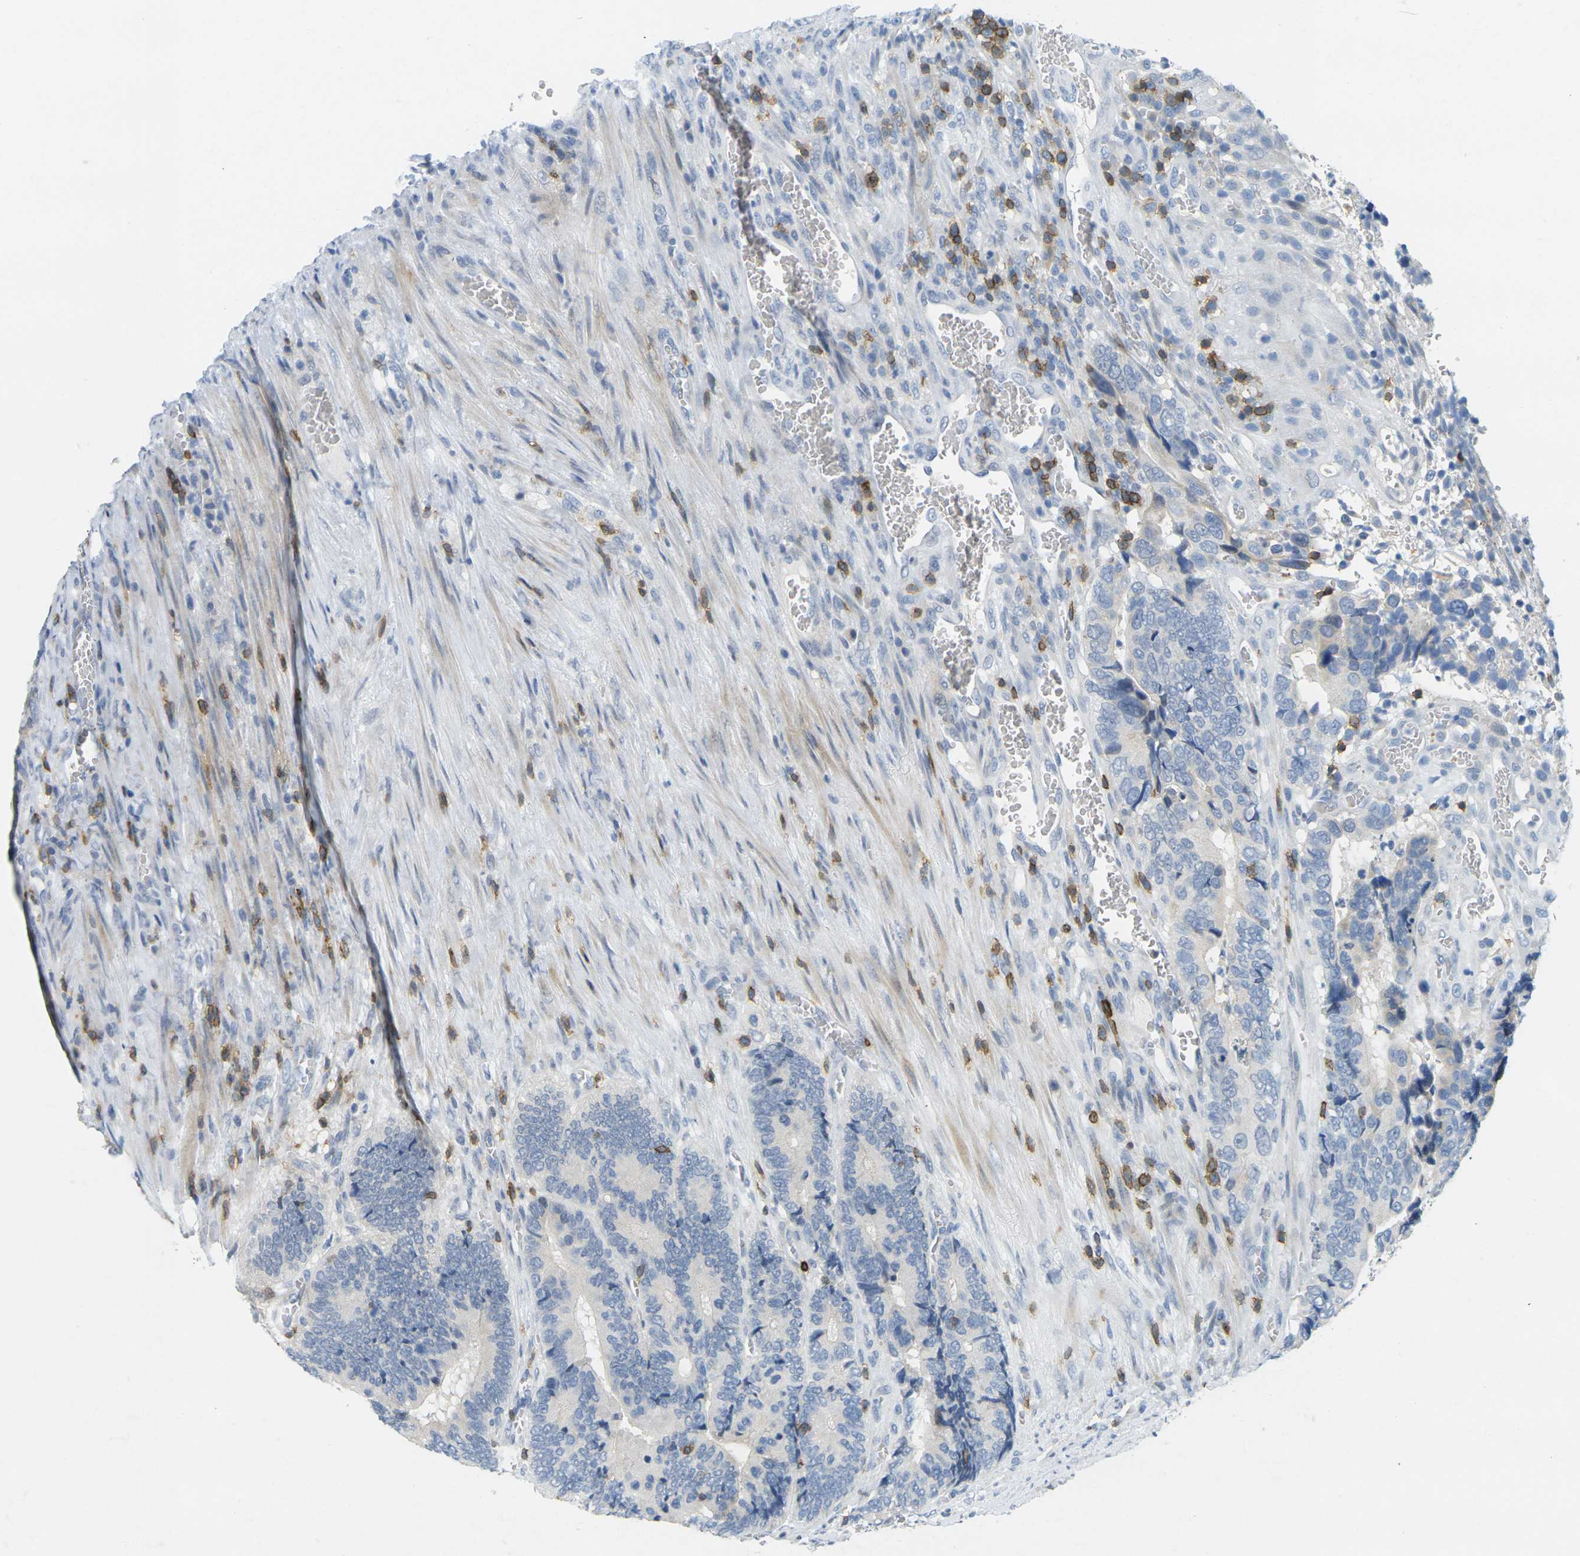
{"staining": {"intensity": "negative", "quantity": "none", "location": "none"}, "tissue": "colorectal cancer", "cell_type": "Tumor cells", "image_type": "cancer", "snomed": [{"axis": "morphology", "description": "Adenocarcinoma, NOS"}, {"axis": "topography", "description": "Colon"}], "caption": "Tumor cells are negative for protein expression in human colorectal cancer (adenocarcinoma).", "gene": "CD3D", "patient": {"sex": "male", "age": 72}}